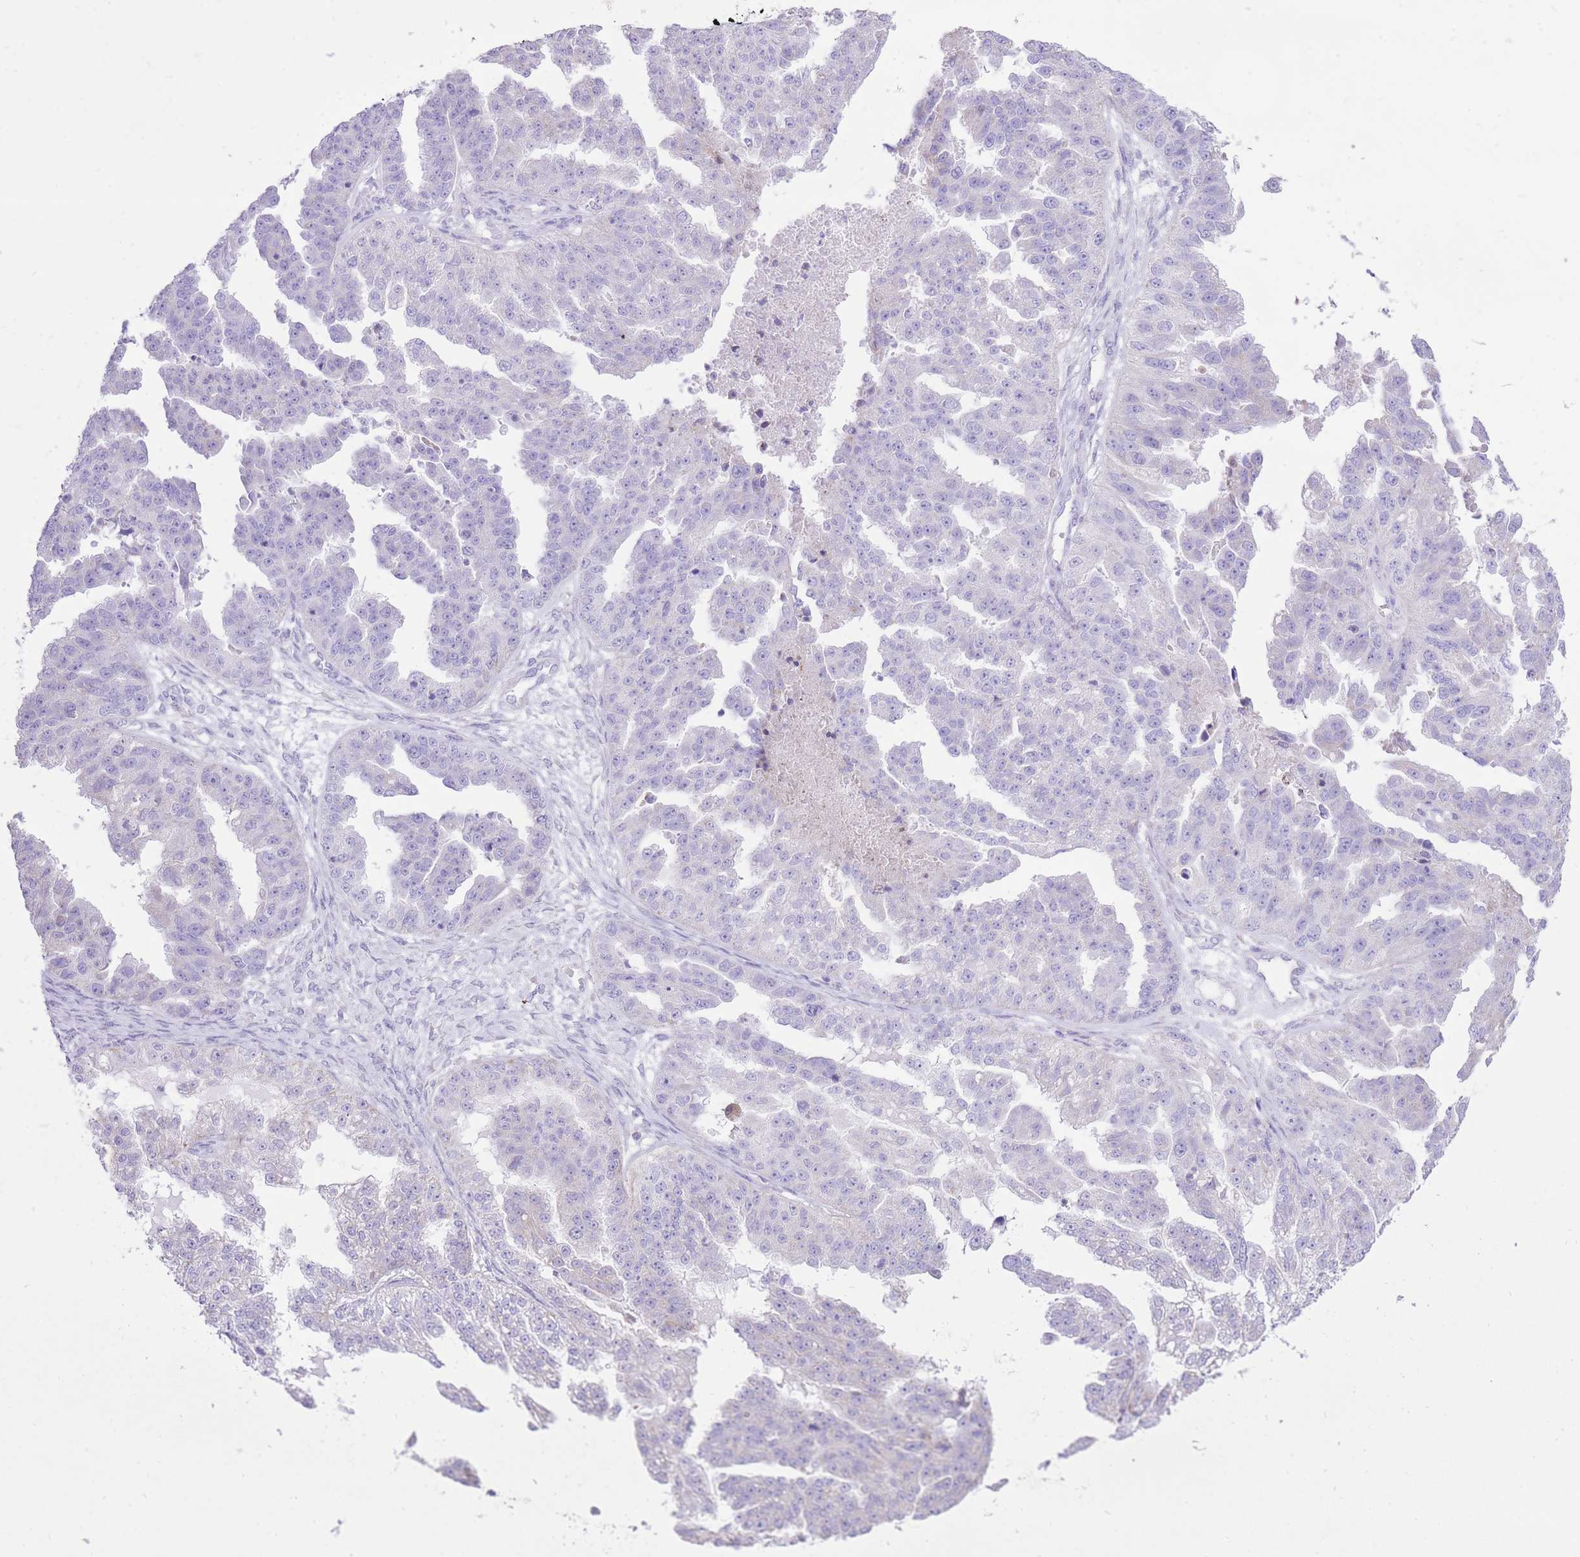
{"staining": {"intensity": "negative", "quantity": "none", "location": "none"}, "tissue": "ovarian cancer", "cell_type": "Tumor cells", "image_type": "cancer", "snomed": [{"axis": "morphology", "description": "Cystadenocarcinoma, serous, NOS"}, {"axis": "topography", "description": "Ovary"}], "caption": "Immunohistochemical staining of serous cystadenocarcinoma (ovarian) reveals no significant positivity in tumor cells.", "gene": "SLC4A4", "patient": {"sex": "female", "age": 58}}